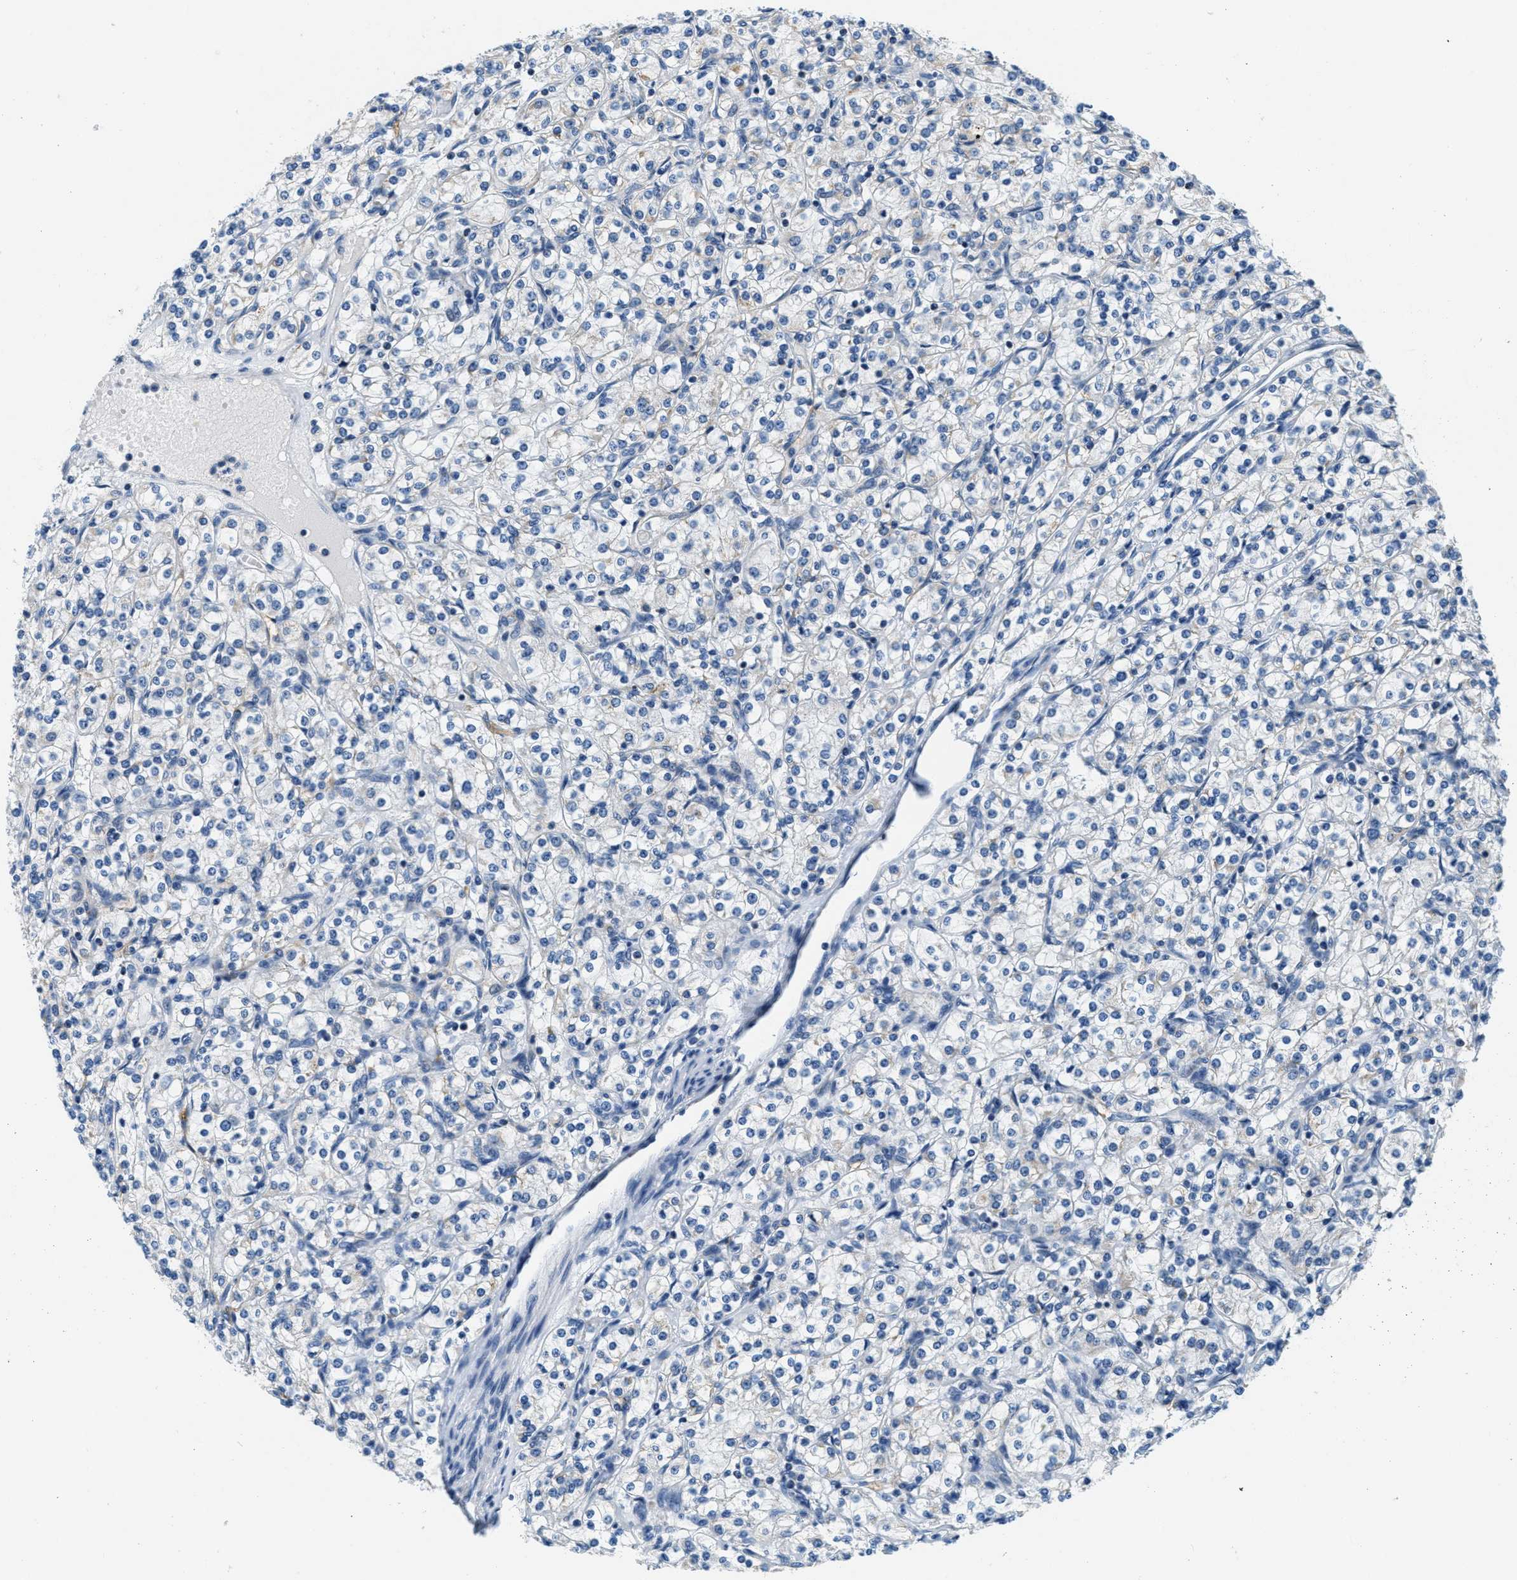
{"staining": {"intensity": "negative", "quantity": "none", "location": "none"}, "tissue": "renal cancer", "cell_type": "Tumor cells", "image_type": "cancer", "snomed": [{"axis": "morphology", "description": "Adenocarcinoma, NOS"}, {"axis": "topography", "description": "Kidney"}], "caption": "Adenocarcinoma (renal) stained for a protein using immunohistochemistry reveals no staining tumor cells.", "gene": "CA4", "patient": {"sex": "male", "age": 77}}